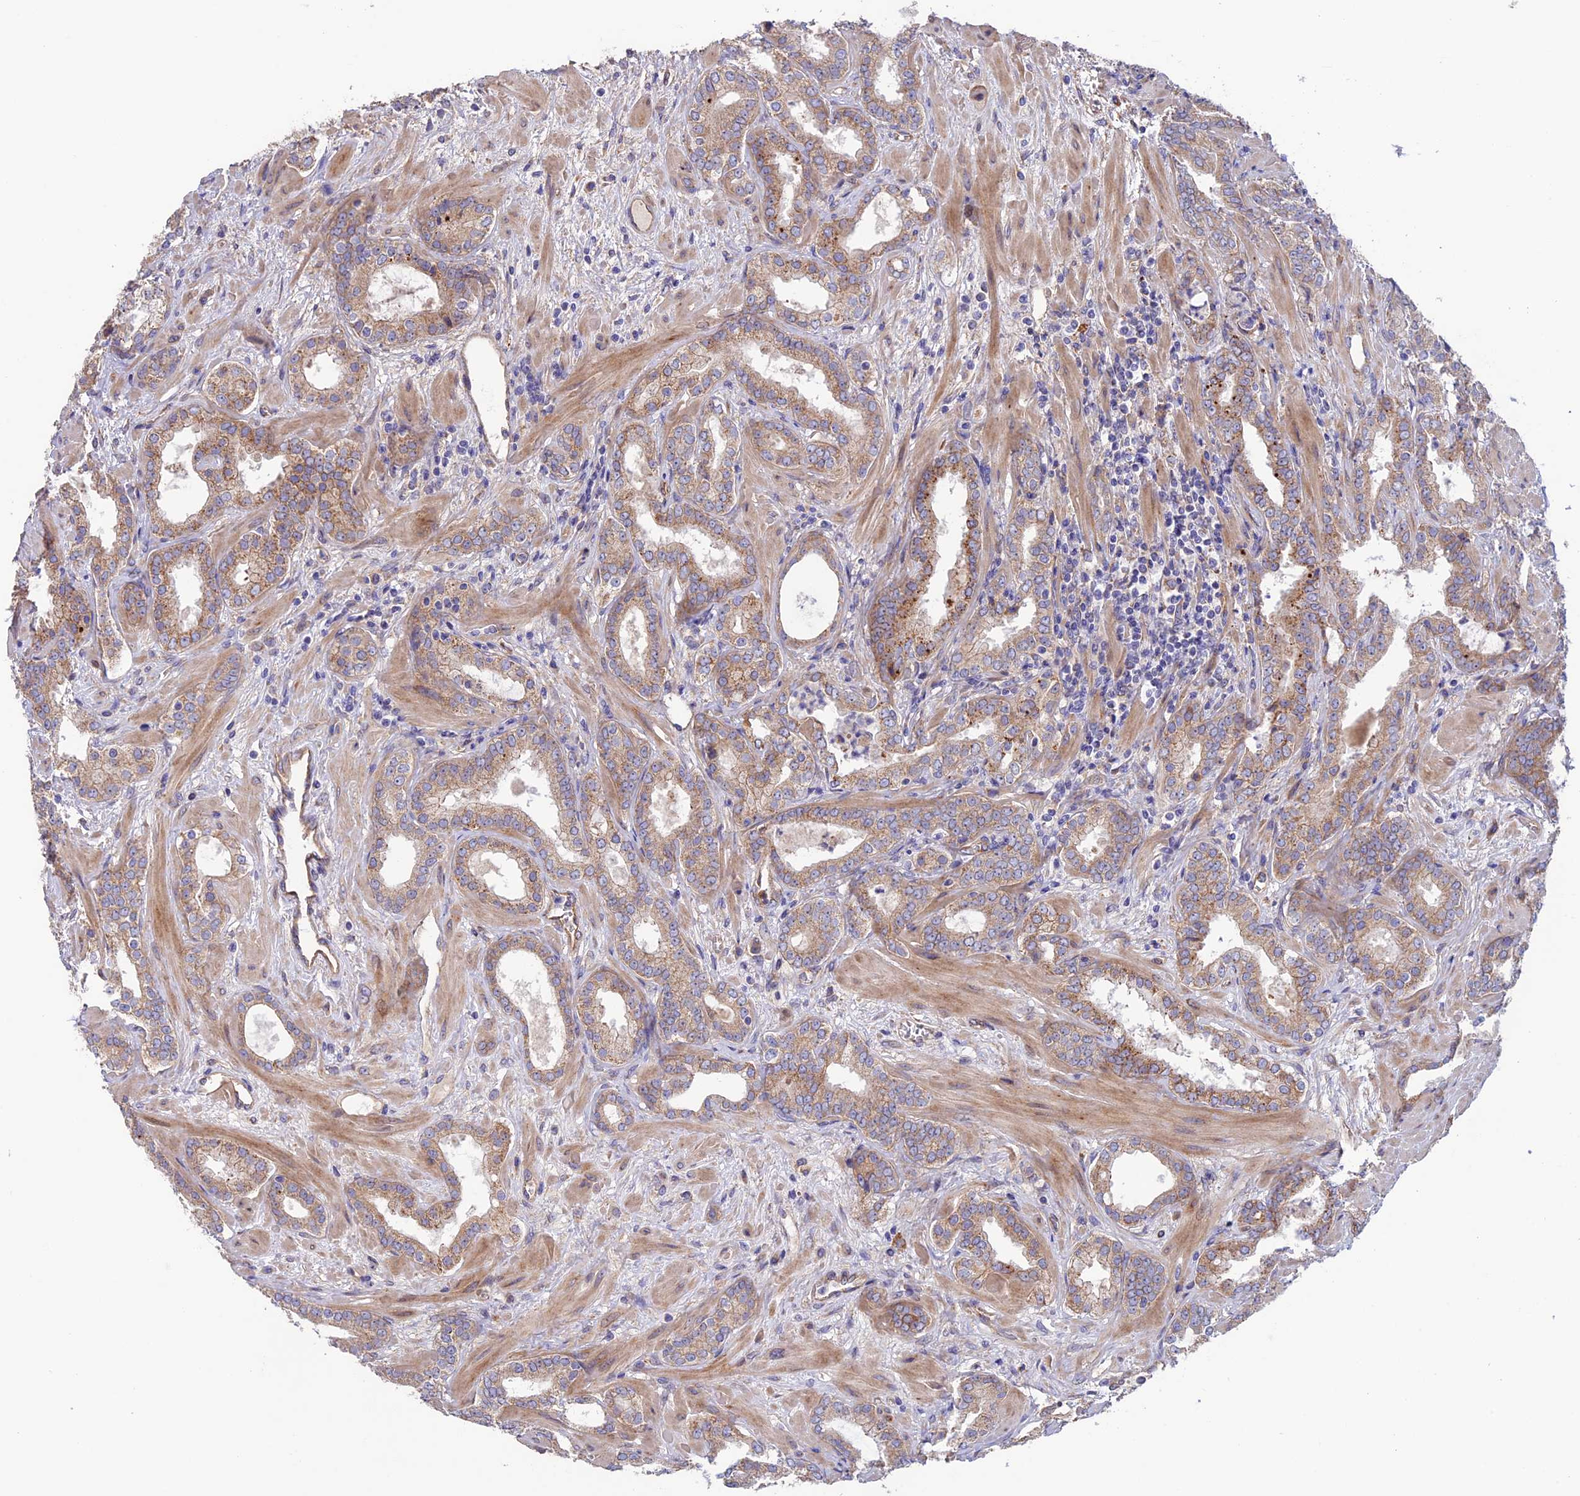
{"staining": {"intensity": "moderate", "quantity": ">75%", "location": "cytoplasmic/membranous"}, "tissue": "prostate cancer", "cell_type": "Tumor cells", "image_type": "cancer", "snomed": [{"axis": "morphology", "description": "Adenocarcinoma, High grade"}, {"axis": "topography", "description": "Prostate"}], "caption": "Human high-grade adenocarcinoma (prostate) stained with a protein marker shows moderate staining in tumor cells.", "gene": "DUS3L", "patient": {"sex": "male", "age": 64}}